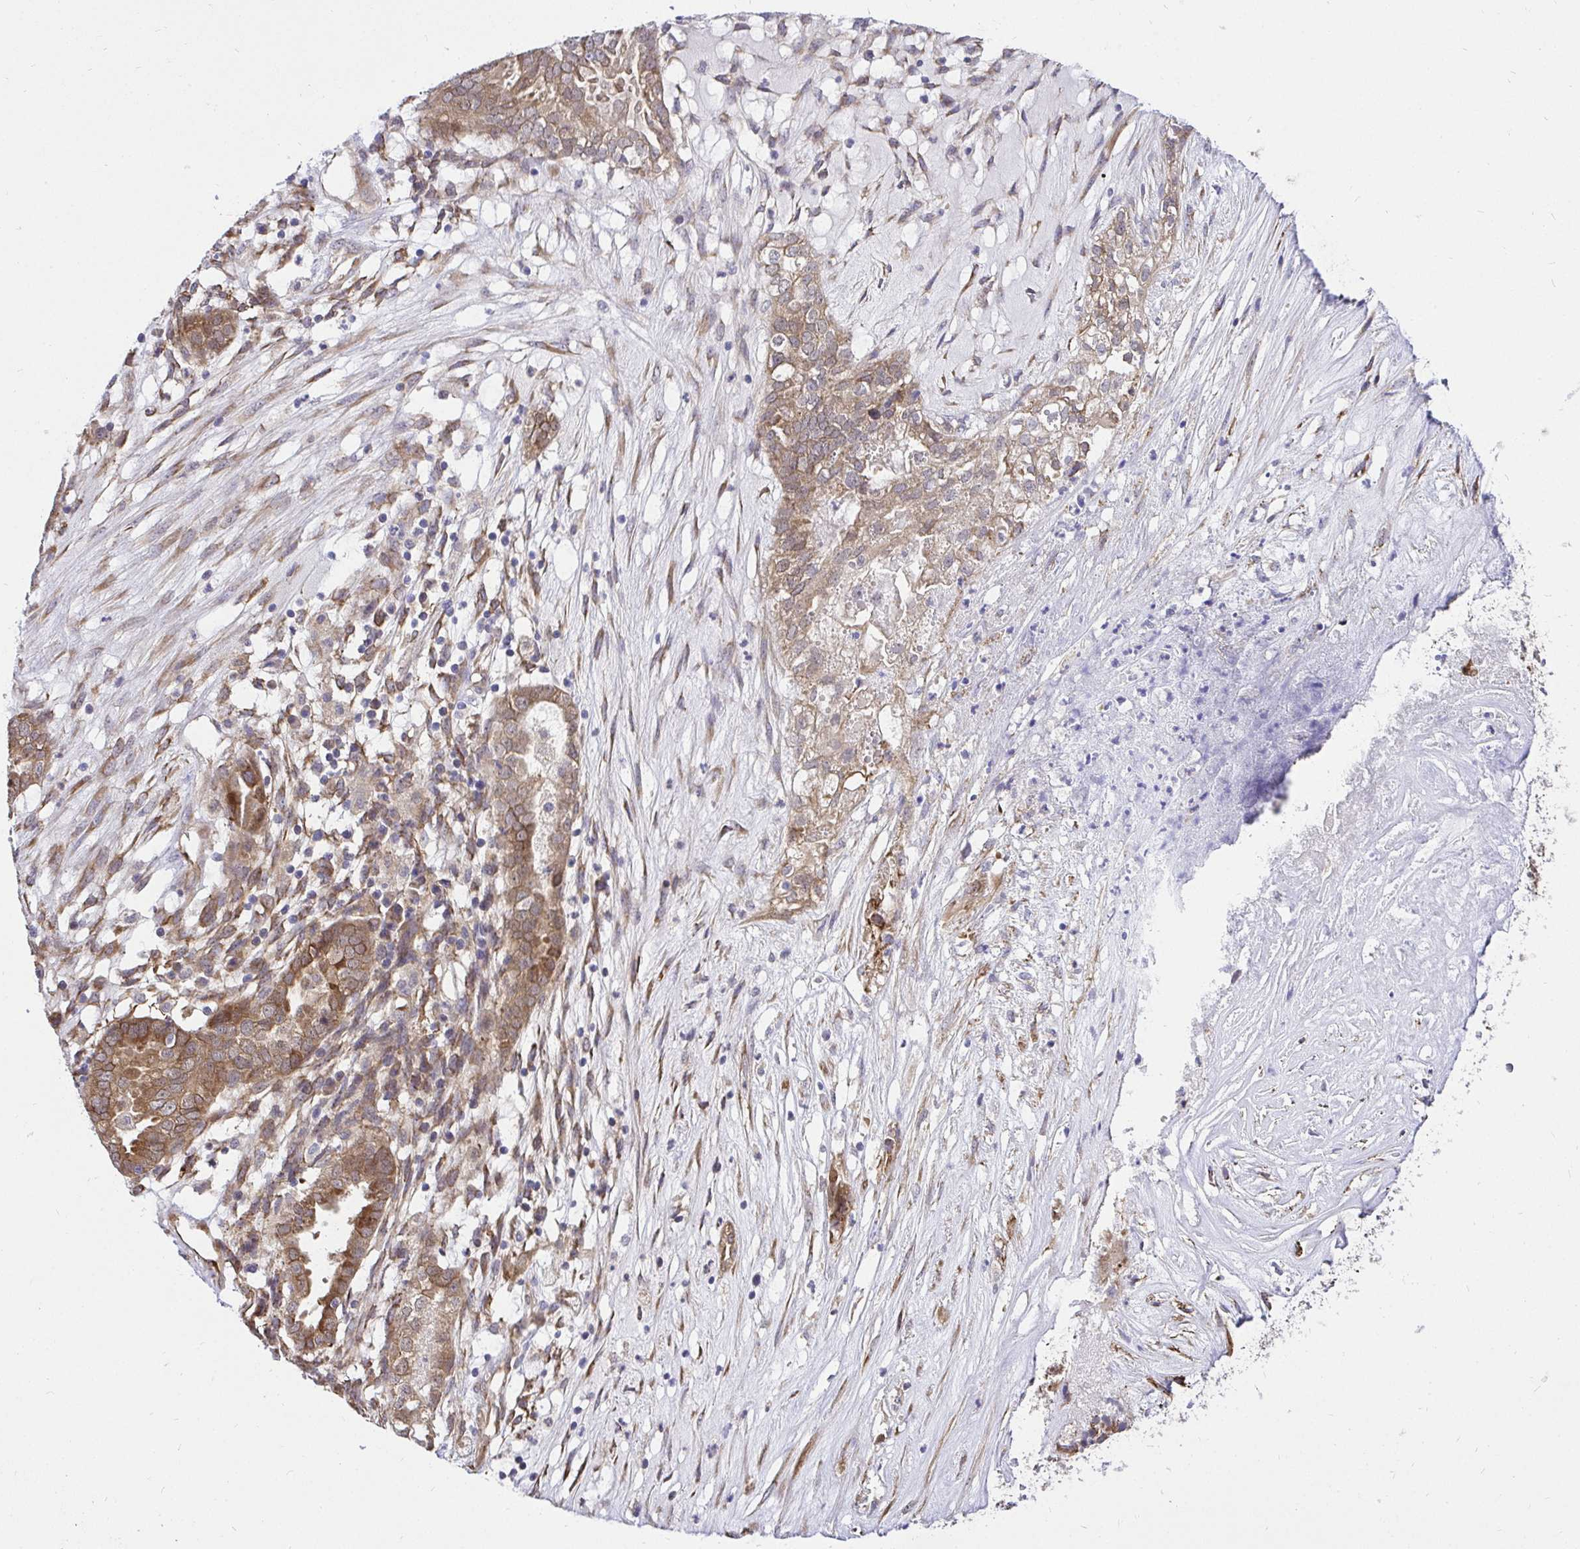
{"staining": {"intensity": "moderate", "quantity": ">75%", "location": "cytoplasmic/membranous"}, "tissue": "ovarian cancer", "cell_type": "Tumor cells", "image_type": "cancer", "snomed": [{"axis": "morphology", "description": "Carcinoma, endometroid"}, {"axis": "topography", "description": "Ovary"}], "caption": "Brown immunohistochemical staining in ovarian cancer displays moderate cytoplasmic/membranous staining in about >75% of tumor cells.", "gene": "CCDC122", "patient": {"sex": "female", "age": 64}}